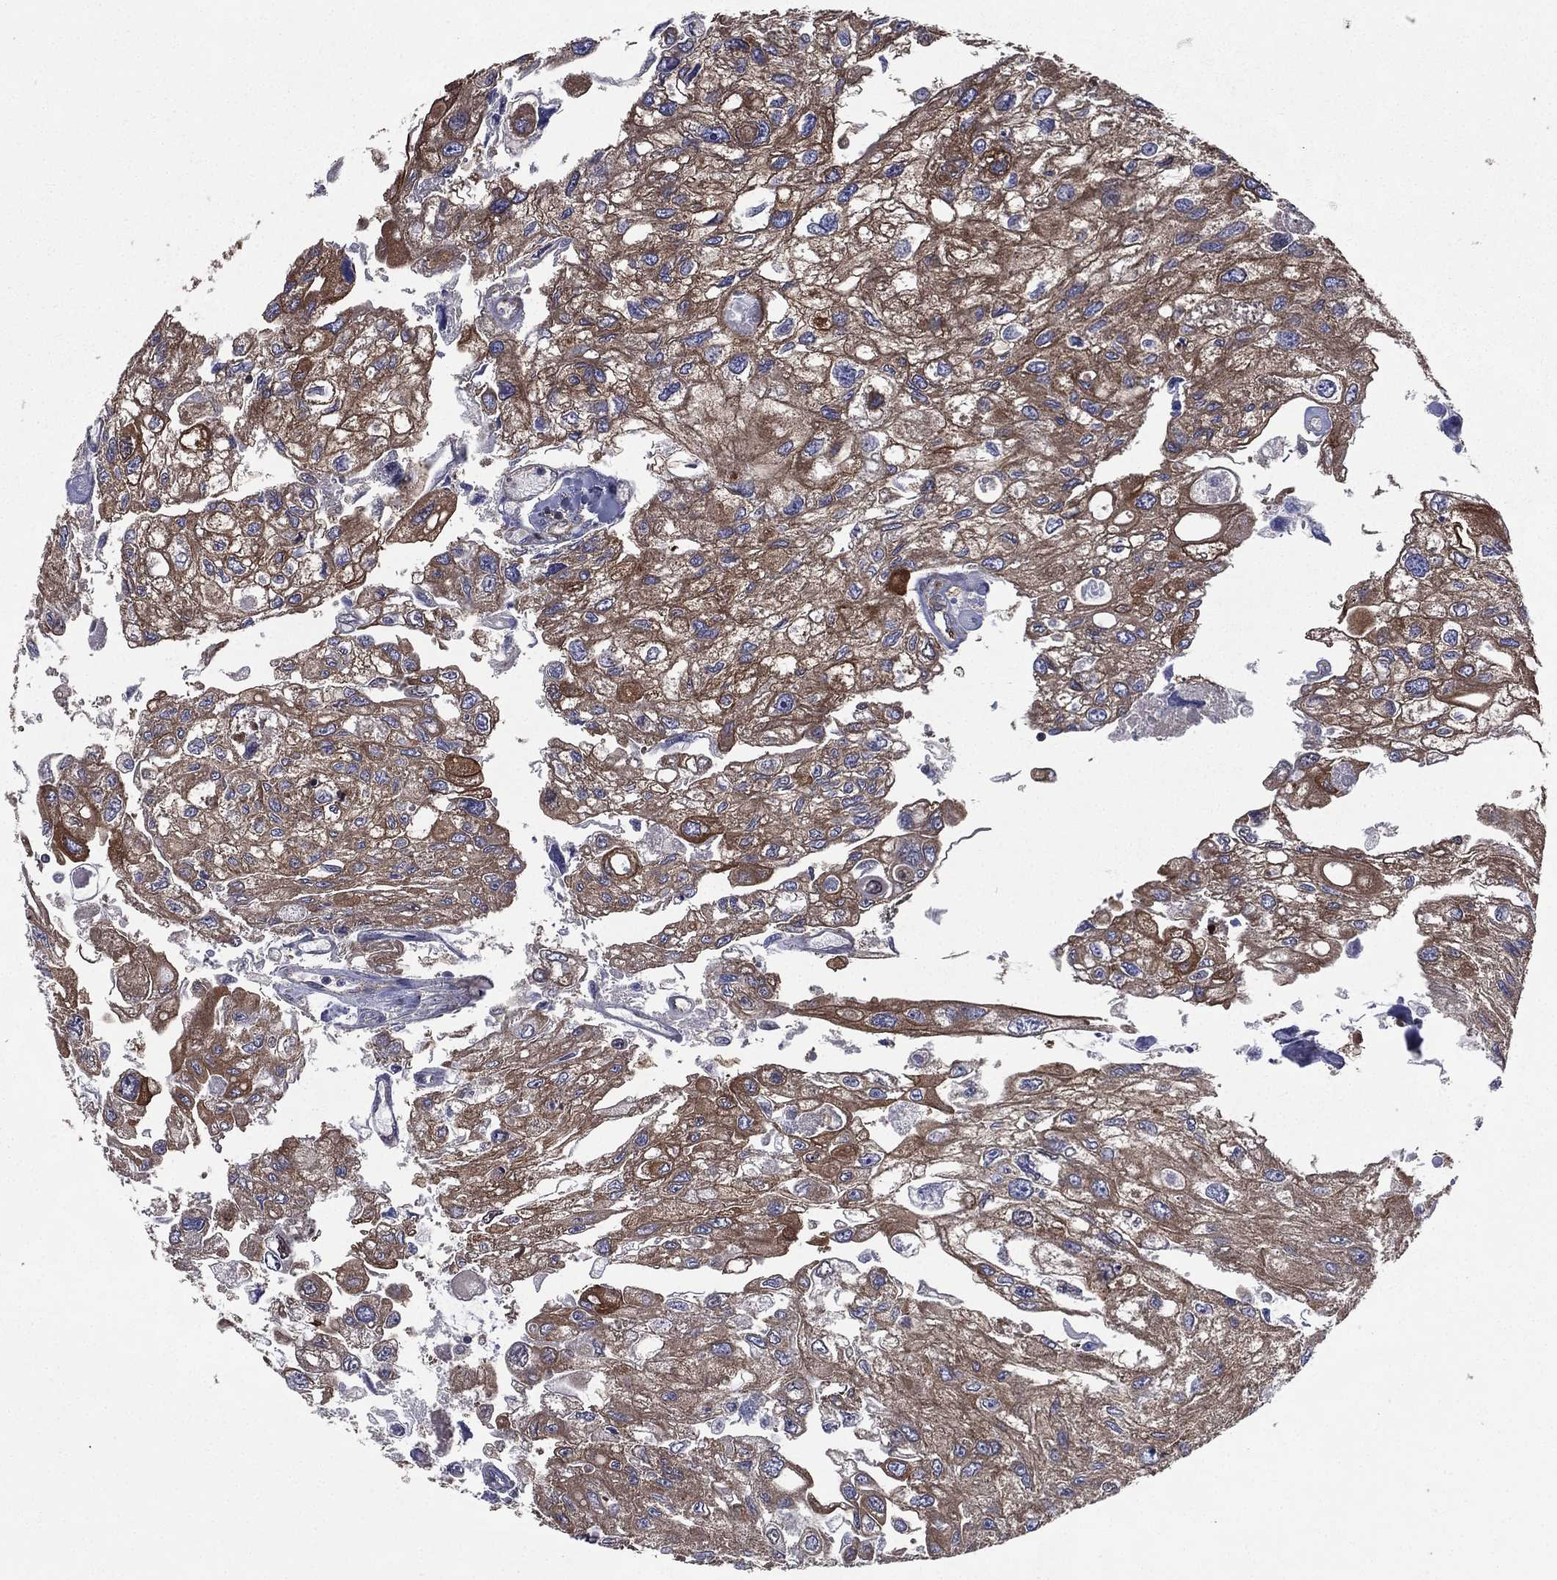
{"staining": {"intensity": "strong", "quantity": ">75%", "location": "cytoplasmic/membranous"}, "tissue": "urothelial cancer", "cell_type": "Tumor cells", "image_type": "cancer", "snomed": [{"axis": "morphology", "description": "Urothelial carcinoma, High grade"}, {"axis": "topography", "description": "Urinary bladder"}], "caption": "A brown stain highlights strong cytoplasmic/membranous expression of a protein in human urothelial carcinoma (high-grade) tumor cells. The protein is stained brown, and the nuclei are stained in blue (DAB IHC with brightfield microscopy, high magnification).", "gene": "SARS1", "patient": {"sex": "male", "age": 59}}